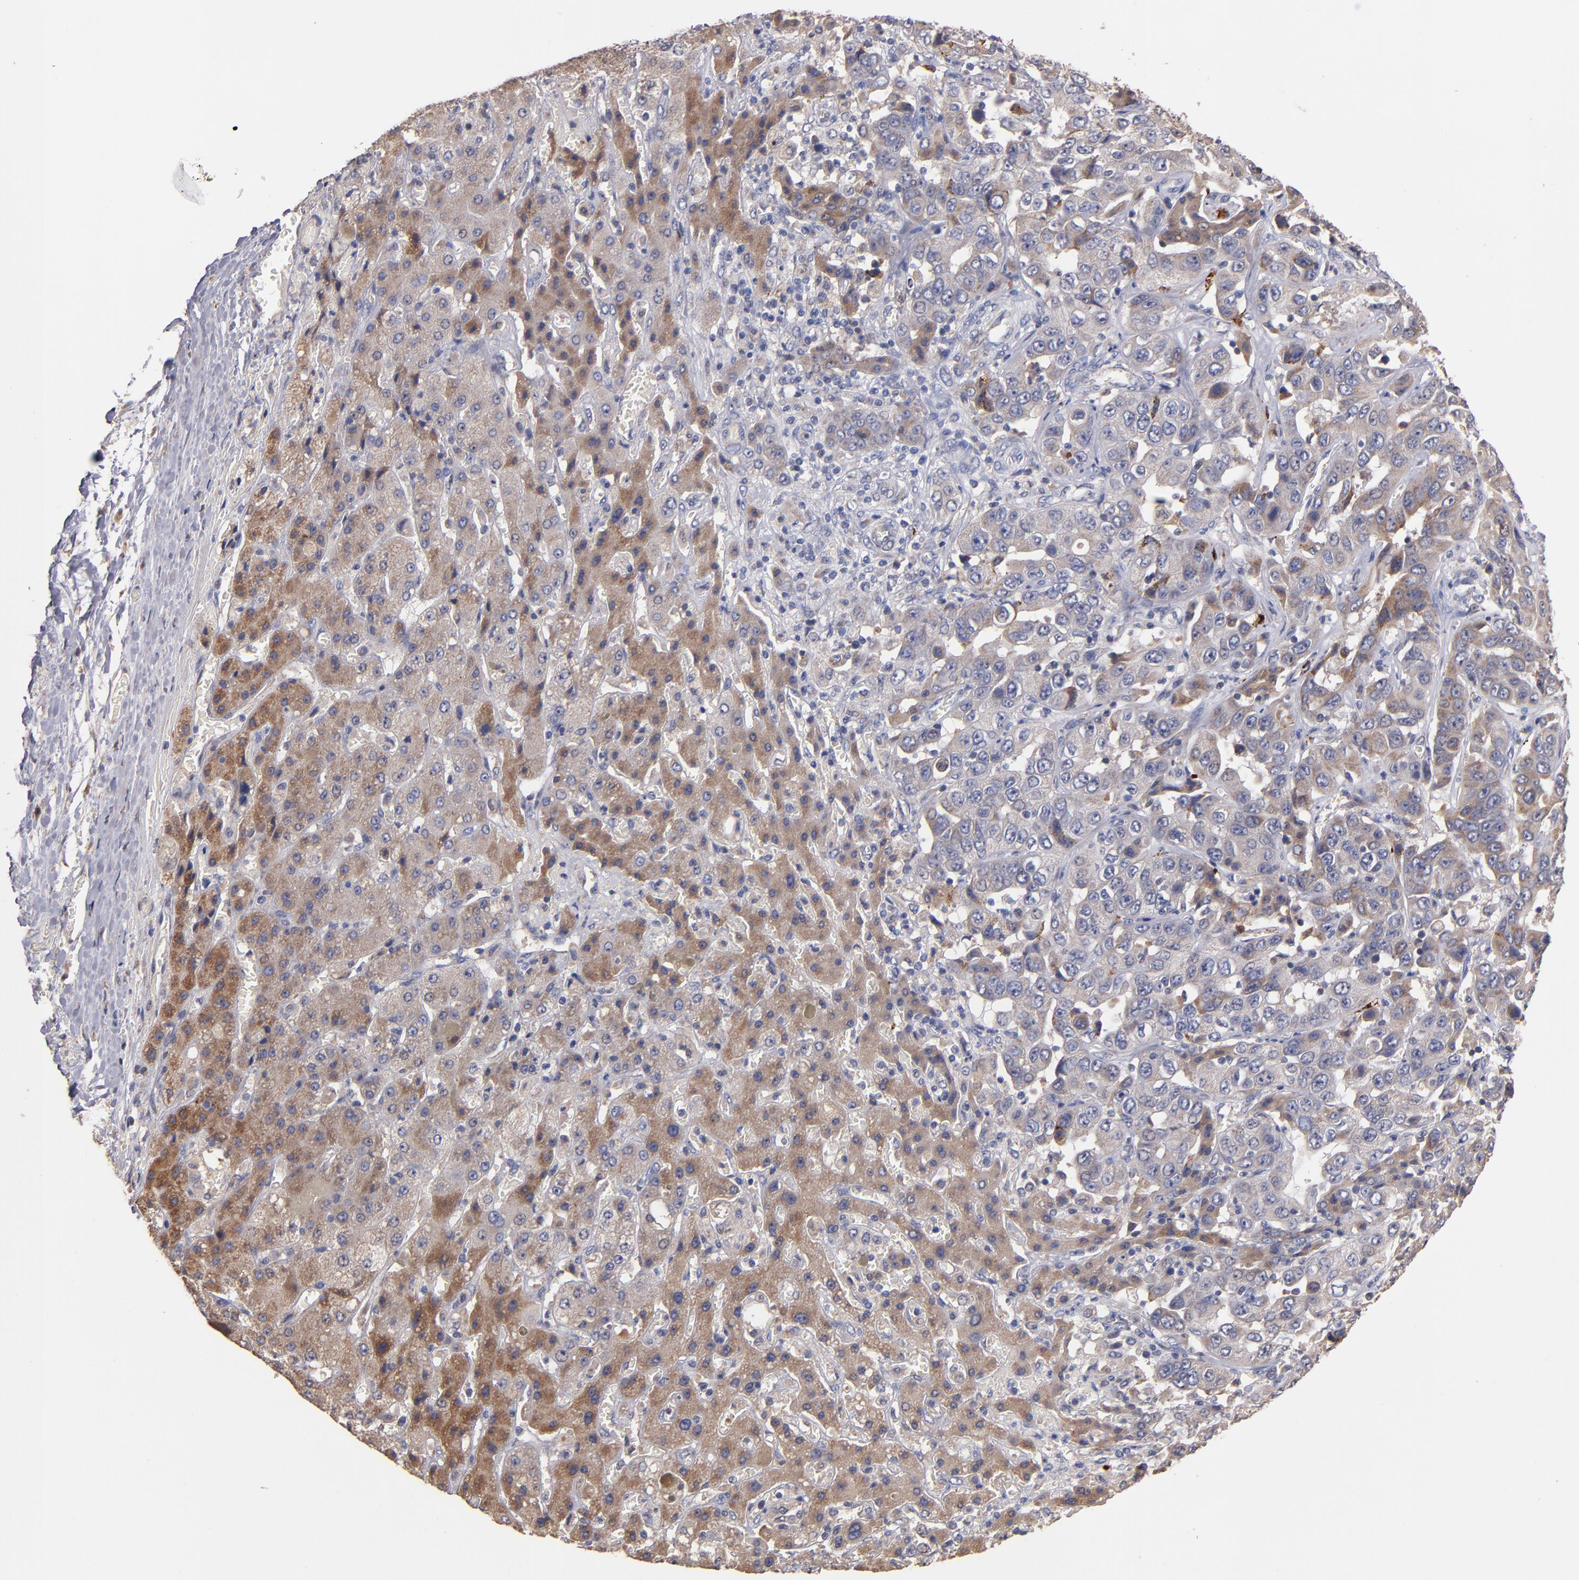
{"staining": {"intensity": "moderate", "quantity": ">75%", "location": "cytoplasmic/membranous"}, "tissue": "liver cancer", "cell_type": "Tumor cells", "image_type": "cancer", "snomed": [{"axis": "morphology", "description": "Cholangiocarcinoma"}, {"axis": "topography", "description": "Liver"}], "caption": "A micrograph of liver cholangiocarcinoma stained for a protein reveals moderate cytoplasmic/membranous brown staining in tumor cells.", "gene": "DIABLO", "patient": {"sex": "female", "age": 52}}